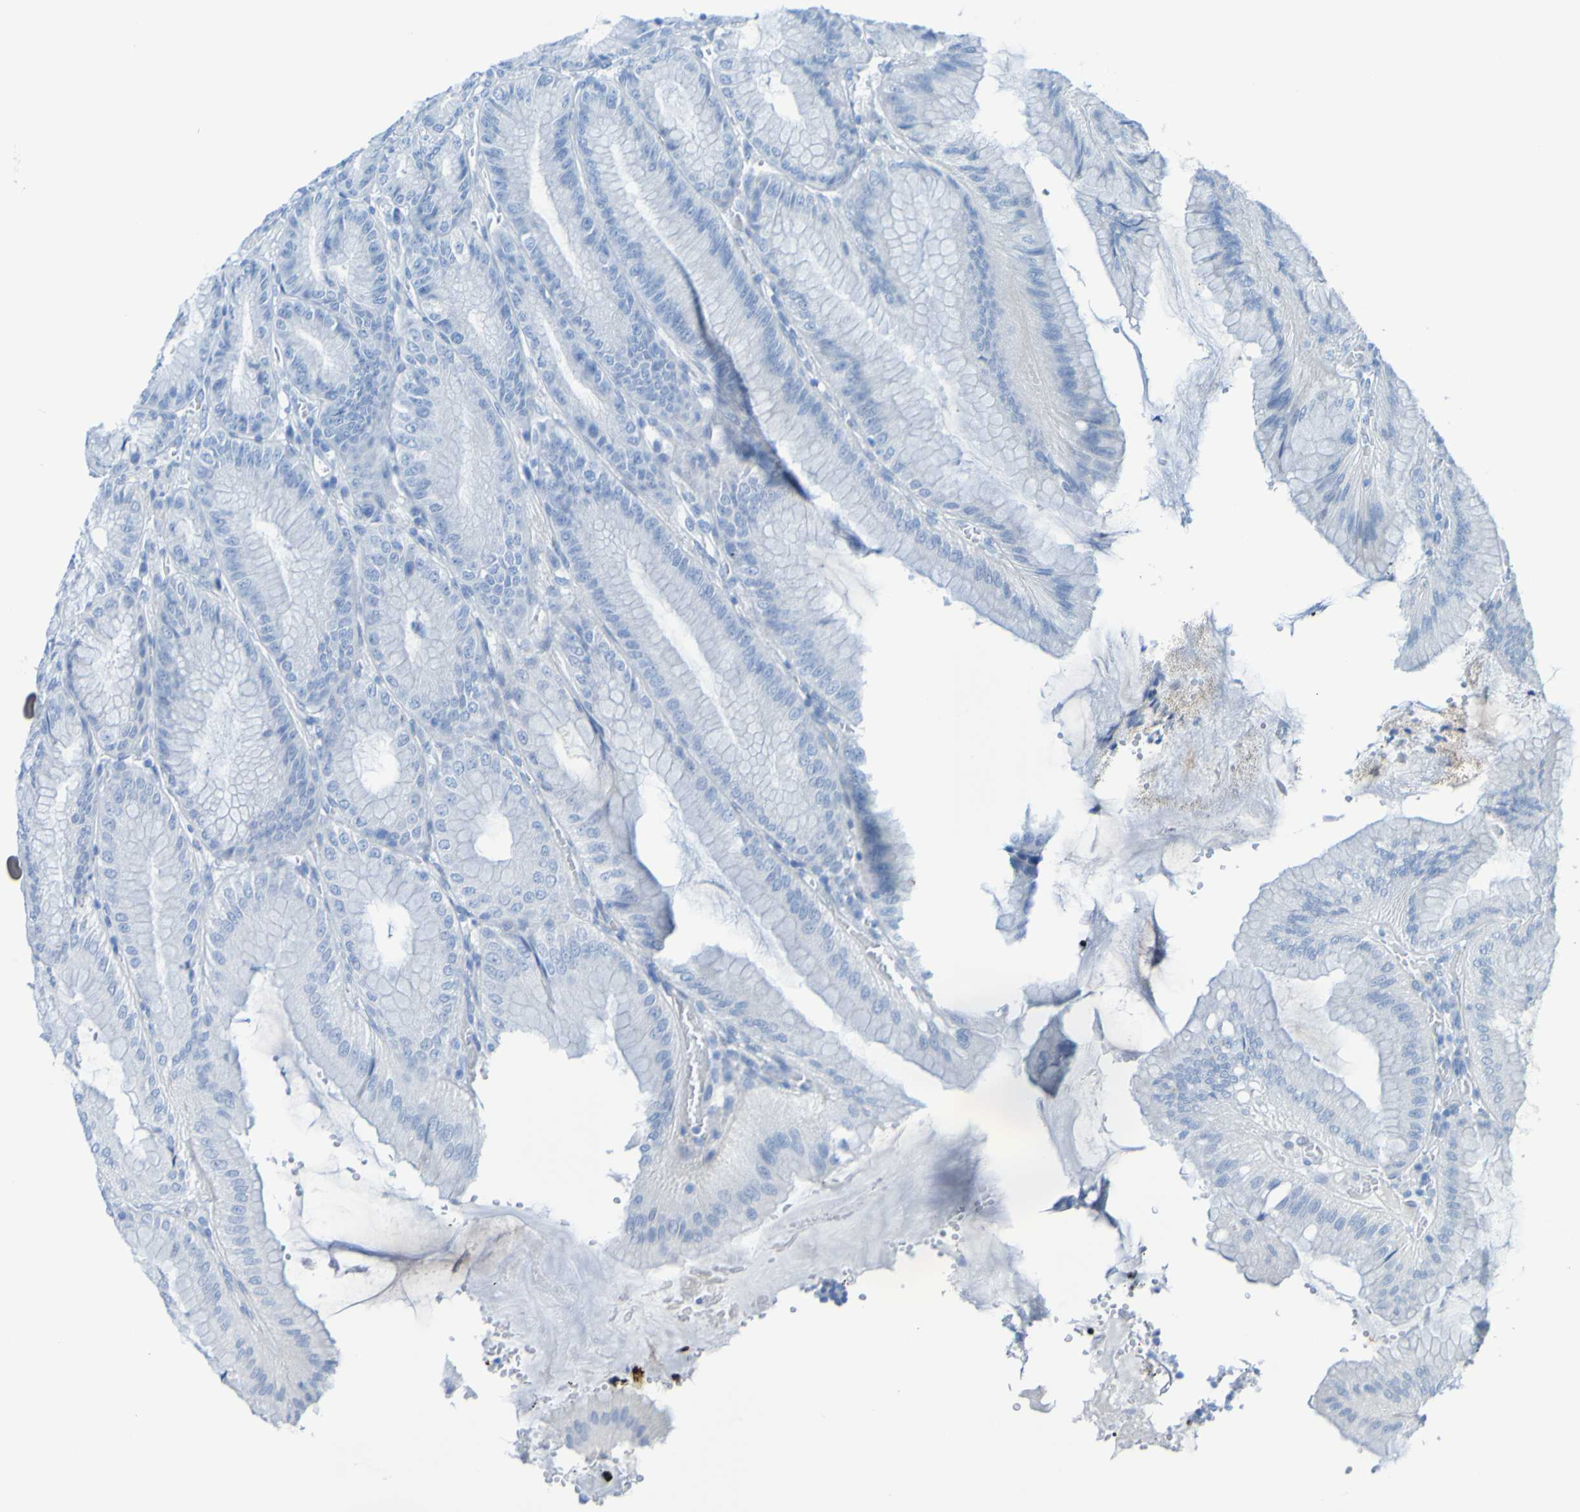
{"staining": {"intensity": "negative", "quantity": "none", "location": "none"}, "tissue": "stomach", "cell_type": "Glandular cells", "image_type": "normal", "snomed": [{"axis": "morphology", "description": "Normal tissue, NOS"}, {"axis": "topography", "description": "Stomach, lower"}], "caption": "This is a micrograph of immunohistochemistry (IHC) staining of normal stomach, which shows no positivity in glandular cells.", "gene": "ACMSD", "patient": {"sex": "male", "age": 71}}